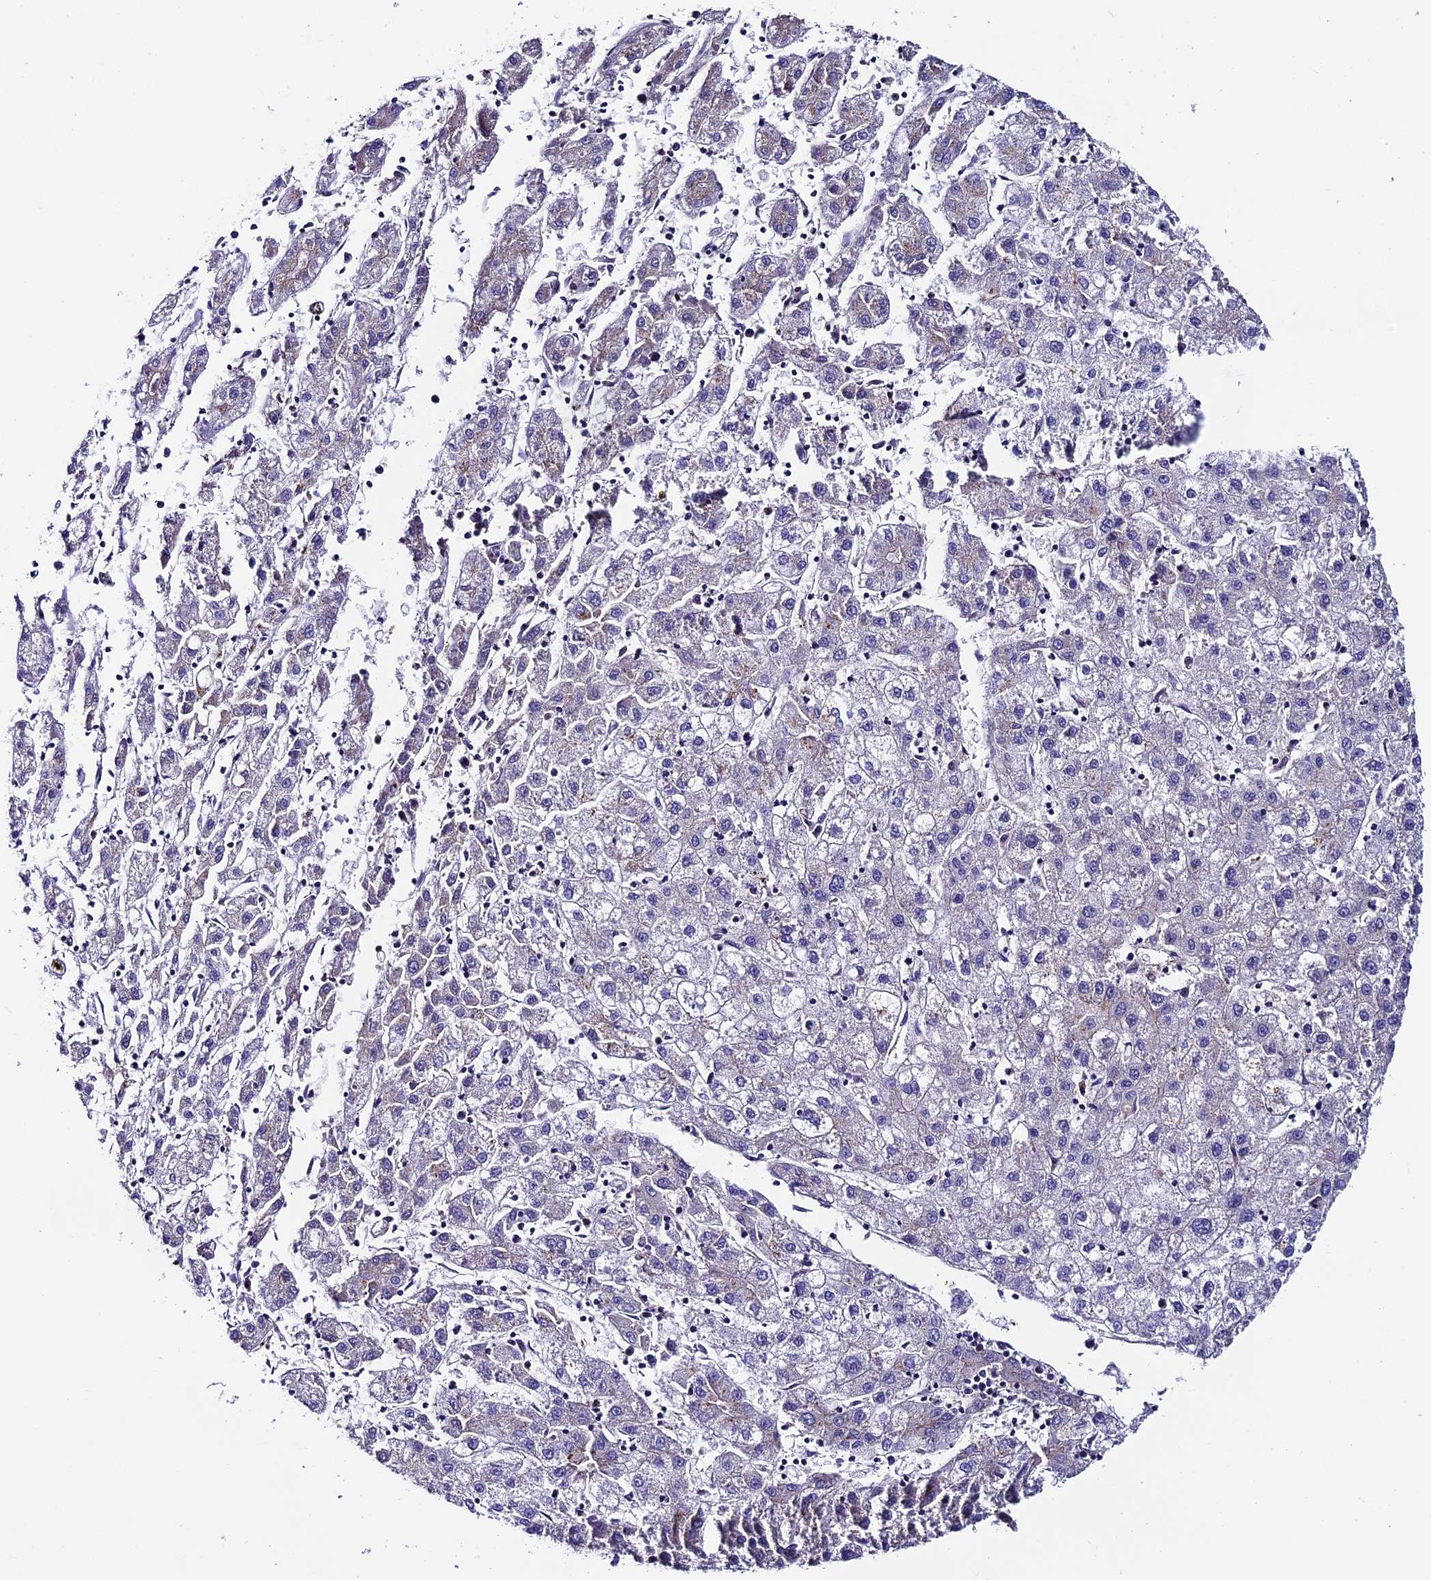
{"staining": {"intensity": "weak", "quantity": "<25%", "location": "cytoplasmic/membranous"}, "tissue": "liver cancer", "cell_type": "Tumor cells", "image_type": "cancer", "snomed": [{"axis": "morphology", "description": "Carcinoma, Hepatocellular, NOS"}, {"axis": "topography", "description": "Liver"}], "caption": "The micrograph exhibits no staining of tumor cells in liver cancer (hepatocellular carcinoma). (Stains: DAB immunohistochemistry (IHC) with hematoxylin counter stain, Microscopy: brightfield microscopy at high magnification).", "gene": "COMTD1", "patient": {"sex": "male", "age": 72}}